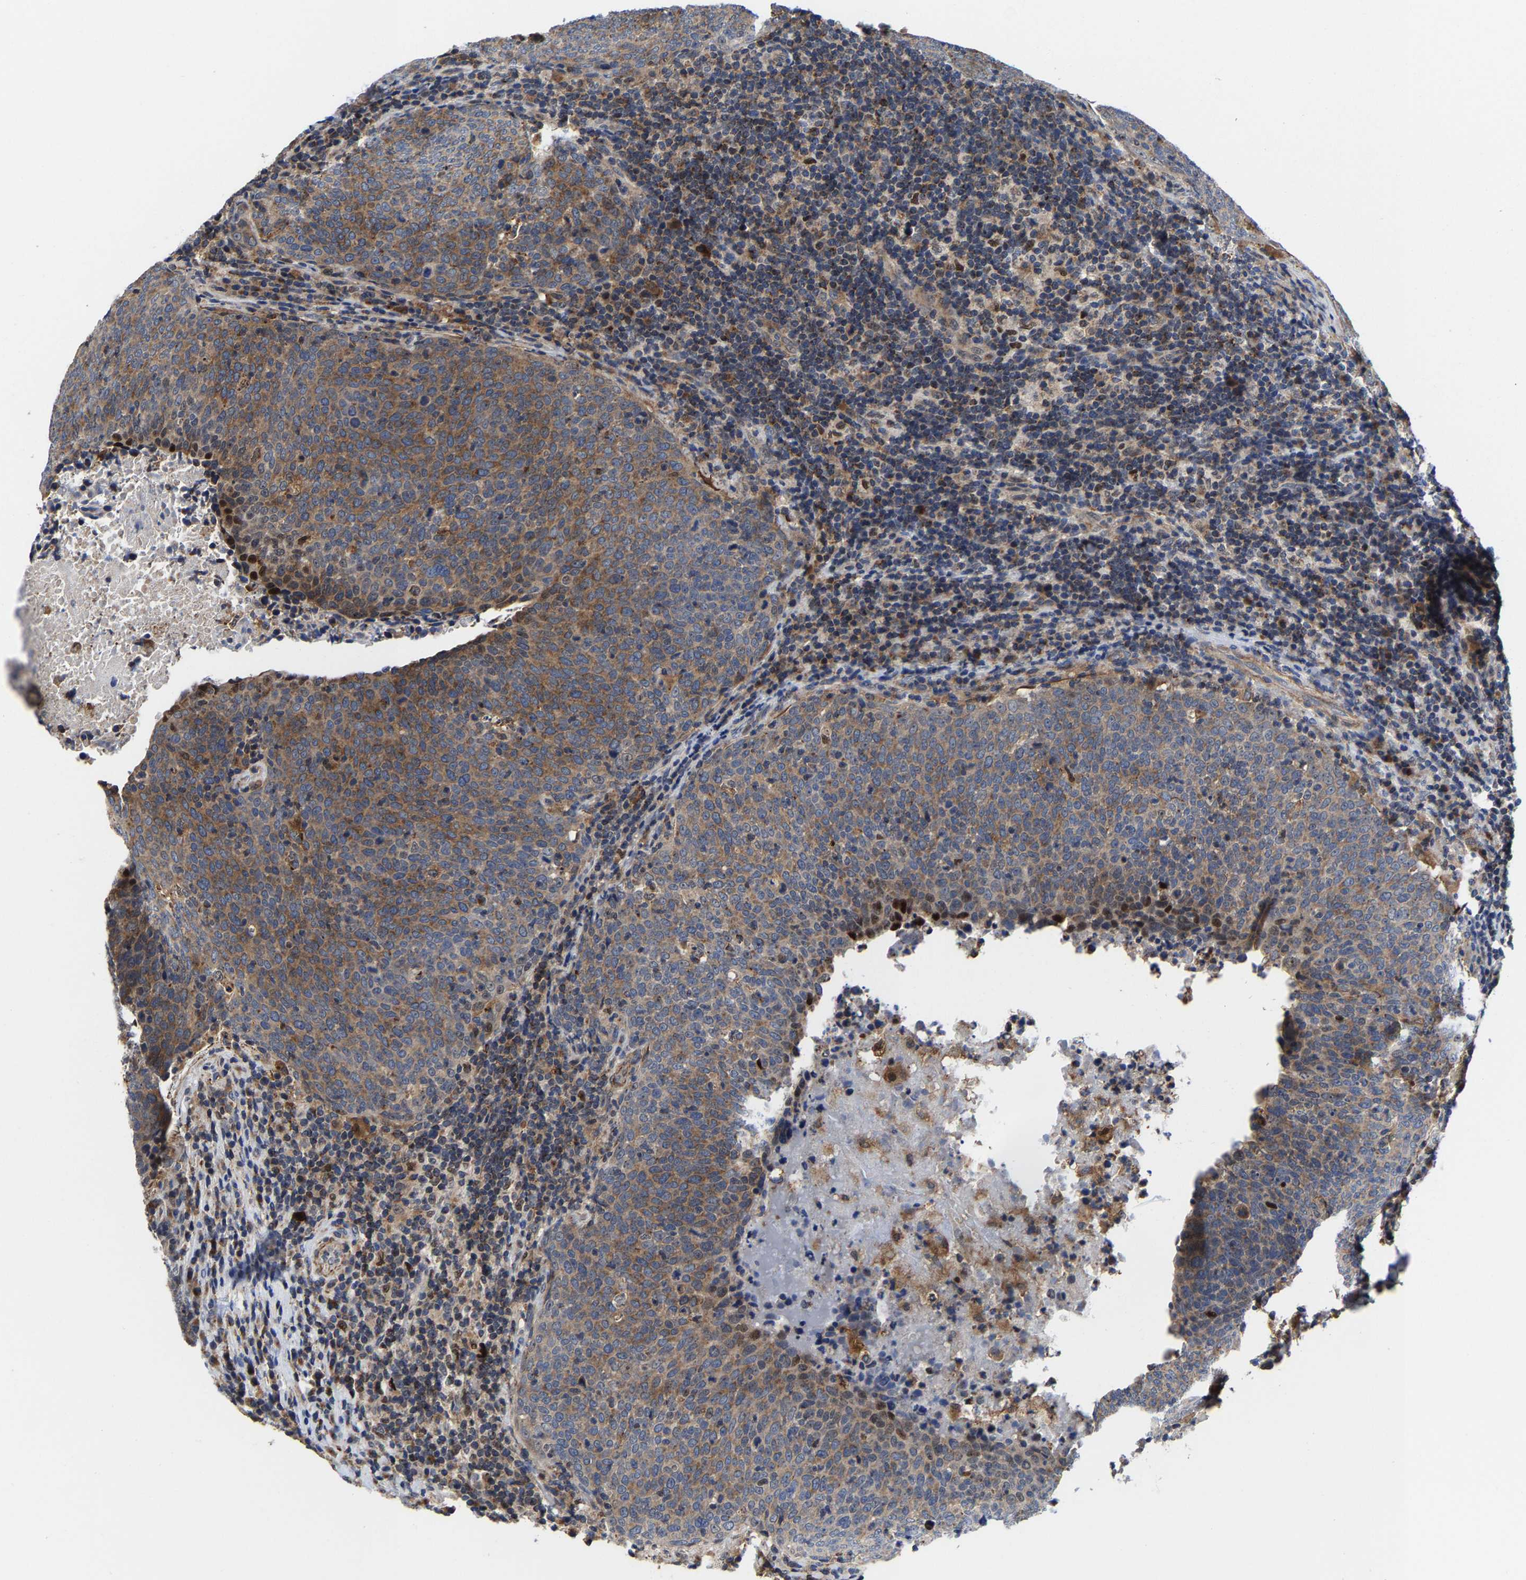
{"staining": {"intensity": "moderate", "quantity": ">75%", "location": "cytoplasmic/membranous"}, "tissue": "head and neck cancer", "cell_type": "Tumor cells", "image_type": "cancer", "snomed": [{"axis": "morphology", "description": "Squamous cell carcinoma, NOS"}, {"axis": "morphology", "description": "Squamous cell carcinoma, metastatic, NOS"}, {"axis": "topography", "description": "Lymph node"}, {"axis": "topography", "description": "Head-Neck"}], "caption": "A photomicrograph of head and neck cancer stained for a protein reveals moderate cytoplasmic/membranous brown staining in tumor cells.", "gene": "PFKFB3", "patient": {"sex": "male", "age": 62}}